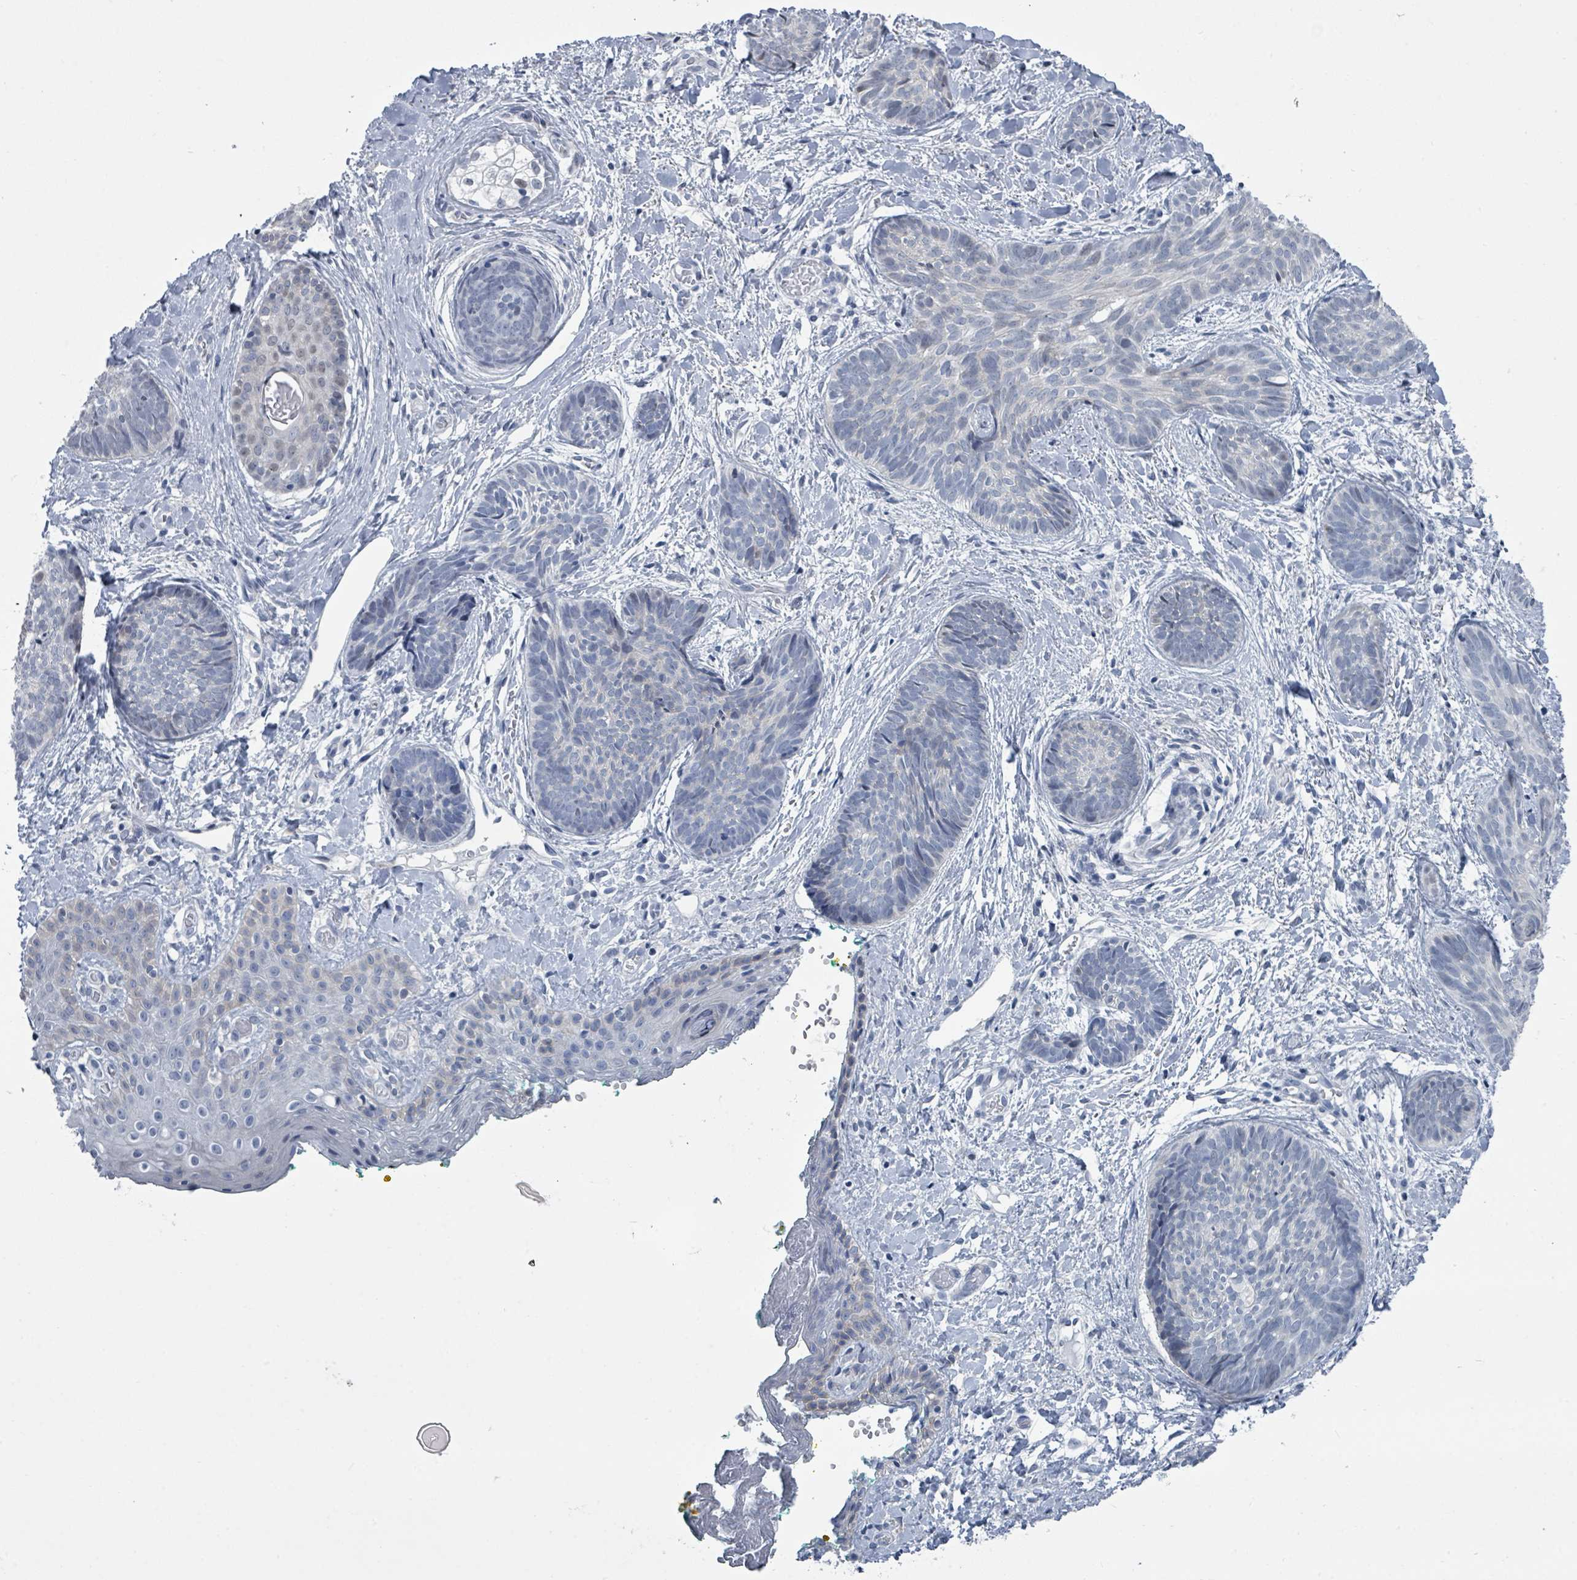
{"staining": {"intensity": "negative", "quantity": "none", "location": "none"}, "tissue": "skin cancer", "cell_type": "Tumor cells", "image_type": "cancer", "snomed": [{"axis": "morphology", "description": "Basal cell carcinoma"}, {"axis": "topography", "description": "Skin"}], "caption": "Micrograph shows no significant protein expression in tumor cells of skin cancer (basal cell carcinoma). The staining was performed using DAB (3,3'-diaminobenzidine) to visualize the protein expression in brown, while the nuclei were stained in blue with hematoxylin (Magnification: 20x).", "gene": "CT45A5", "patient": {"sex": "female", "age": 81}}